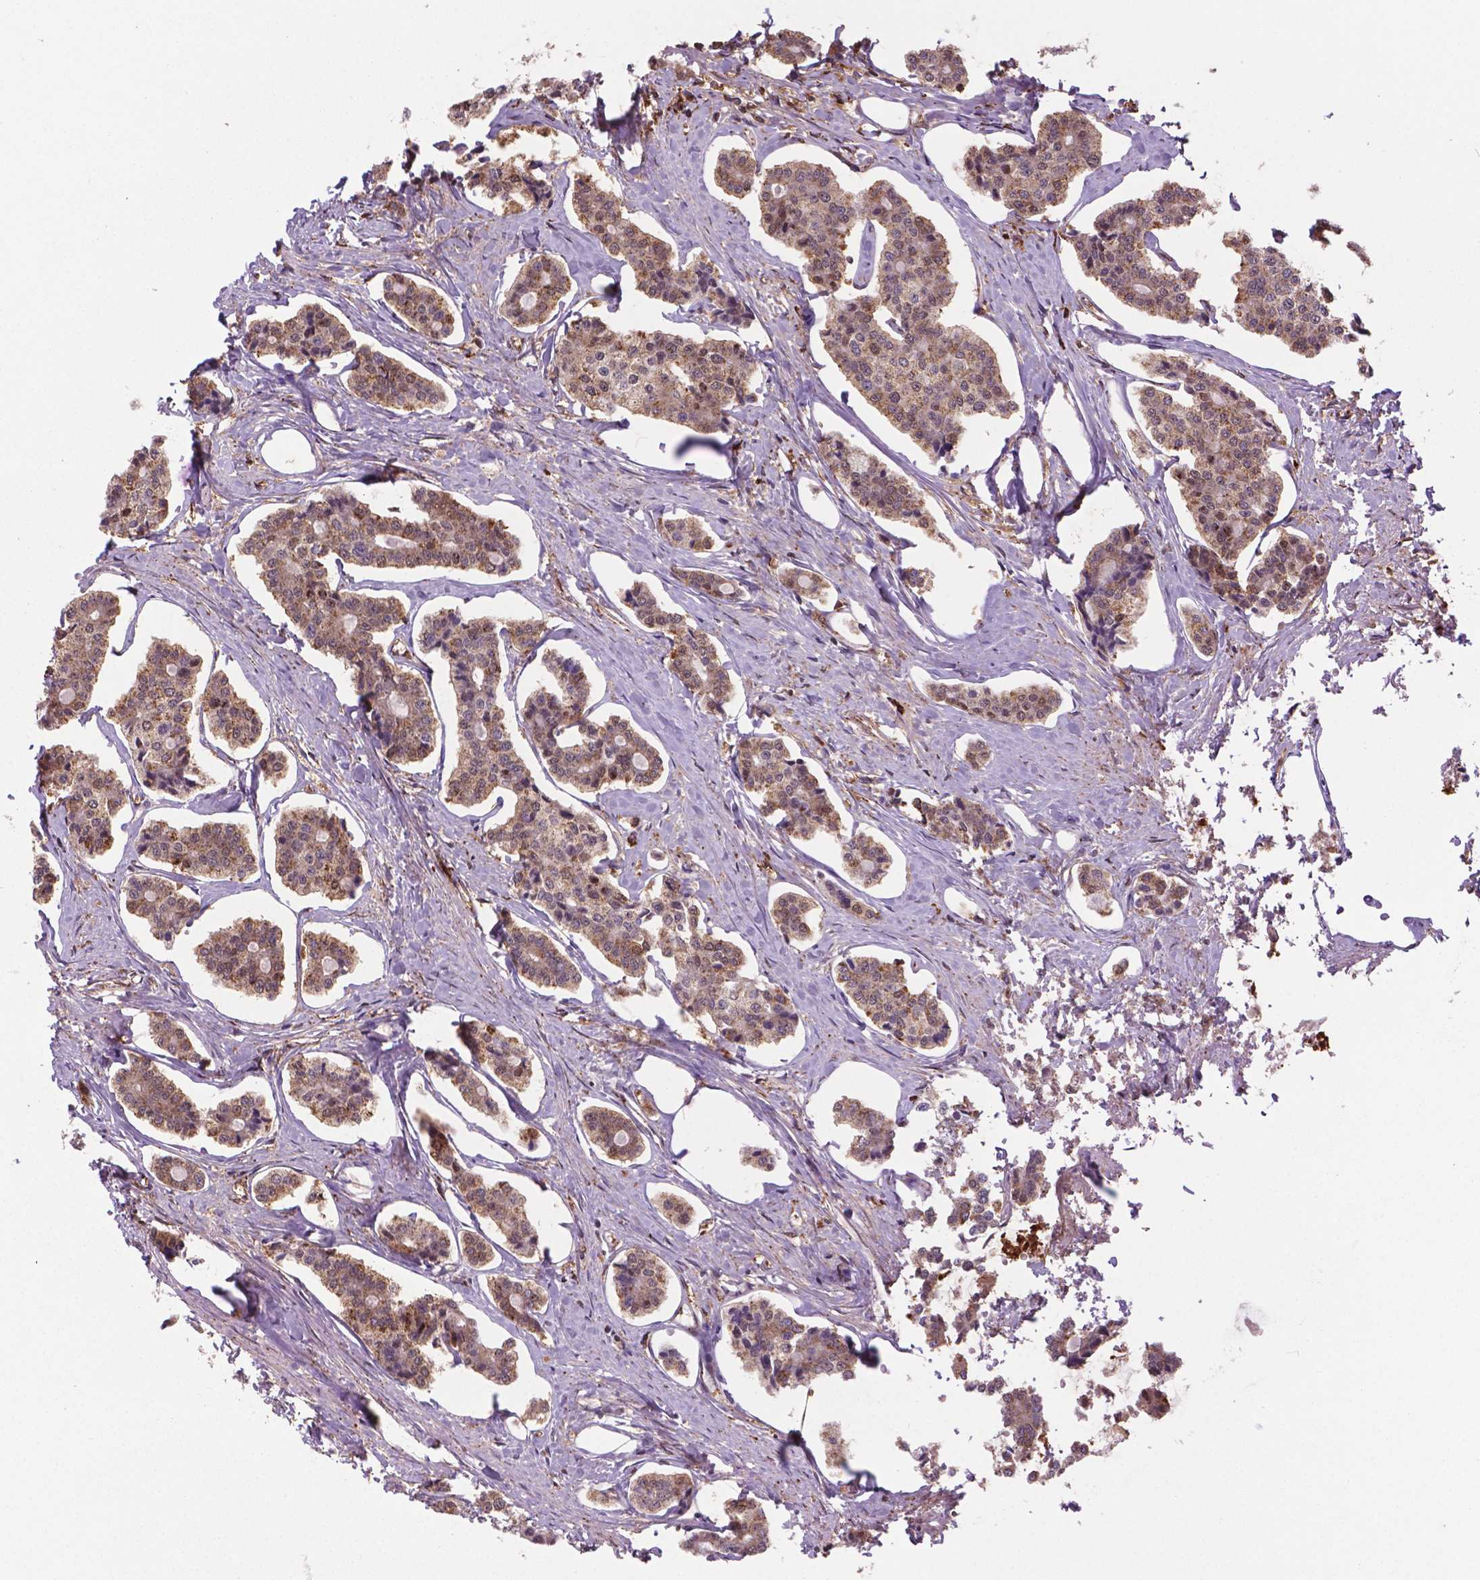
{"staining": {"intensity": "weak", "quantity": "25%-75%", "location": "cytoplasmic/membranous"}, "tissue": "carcinoid", "cell_type": "Tumor cells", "image_type": "cancer", "snomed": [{"axis": "morphology", "description": "Carcinoid, malignant, NOS"}, {"axis": "topography", "description": "Small intestine"}], "caption": "Brown immunohistochemical staining in human malignant carcinoid shows weak cytoplasmic/membranous staining in approximately 25%-75% of tumor cells. (Brightfield microscopy of DAB IHC at high magnification).", "gene": "PLIN3", "patient": {"sex": "female", "age": 65}}